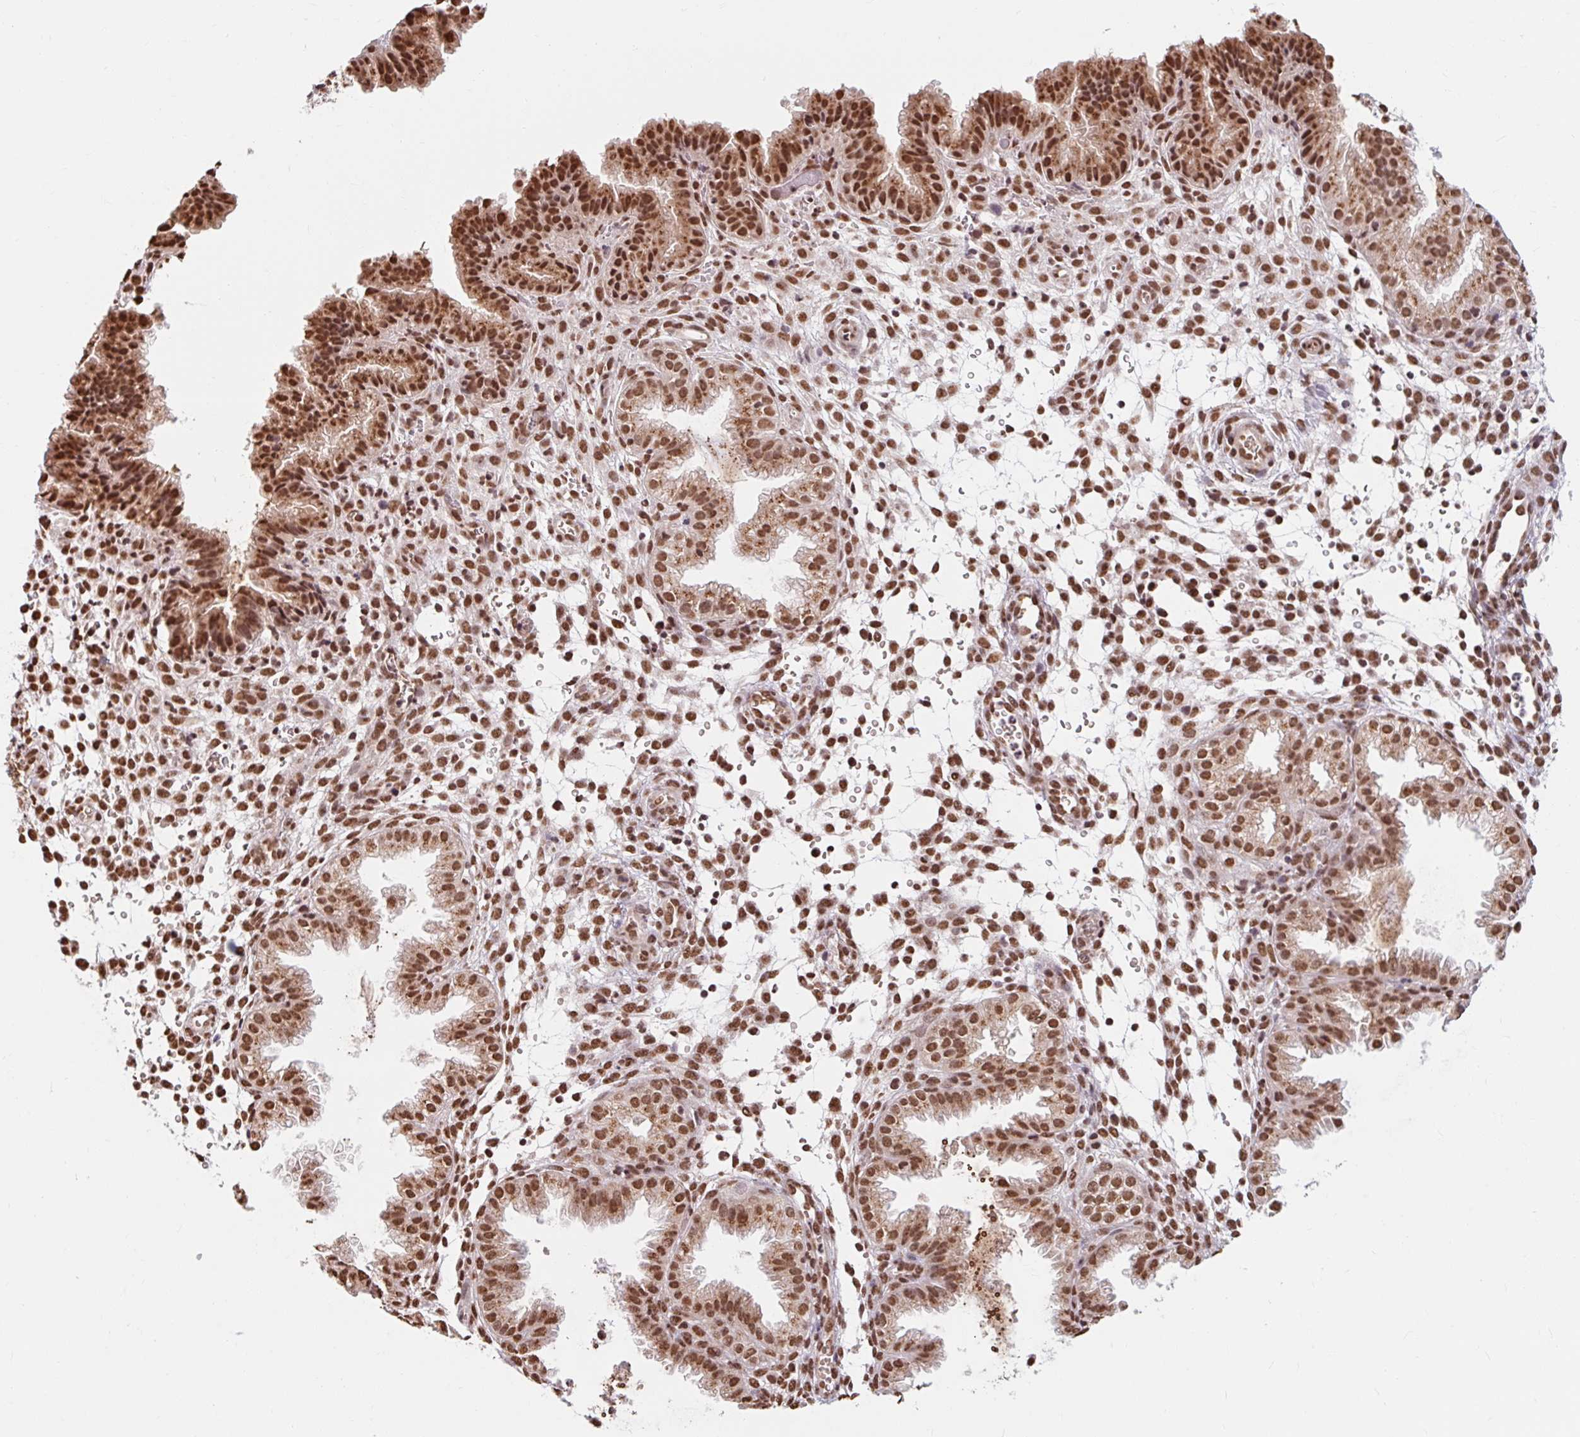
{"staining": {"intensity": "moderate", "quantity": ">75%", "location": "nuclear"}, "tissue": "endometrium", "cell_type": "Cells in endometrial stroma", "image_type": "normal", "snomed": [{"axis": "morphology", "description": "Normal tissue, NOS"}, {"axis": "topography", "description": "Endometrium"}], "caption": "Protein staining shows moderate nuclear expression in approximately >75% of cells in endometrial stroma in normal endometrium. The protein of interest is stained brown, and the nuclei are stained in blue (DAB IHC with brightfield microscopy, high magnification).", "gene": "BICRA", "patient": {"sex": "female", "age": 33}}